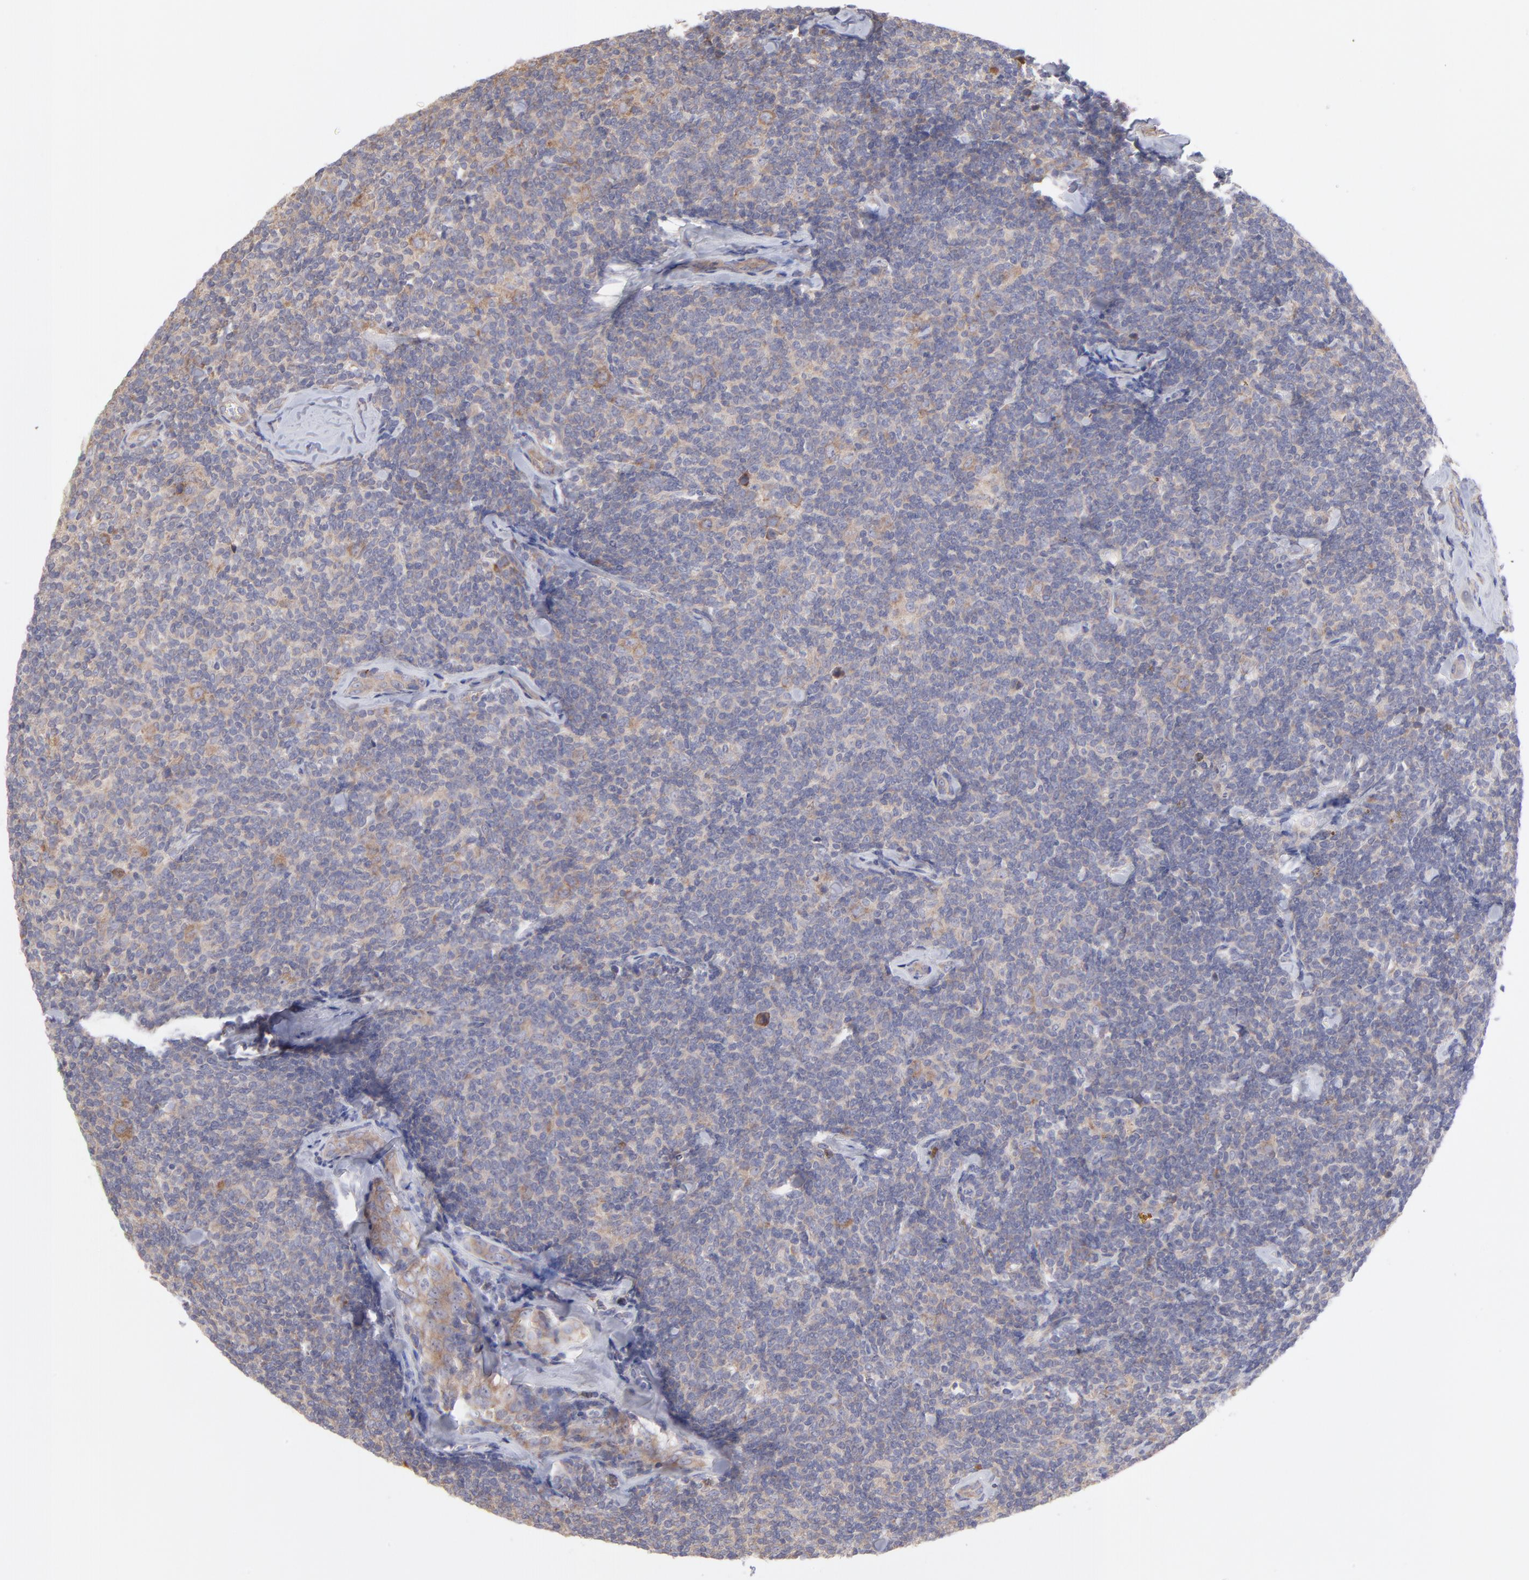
{"staining": {"intensity": "weak", "quantity": "<25%", "location": "cytoplasmic/membranous"}, "tissue": "lymphoma", "cell_type": "Tumor cells", "image_type": "cancer", "snomed": [{"axis": "morphology", "description": "Malignant lymphoma, non-Hodgkin's type, Low grade"}, {"axis": "topography", "description": "Lymph node"}], "caption": "Protein analysis of malignant lymphoma, non-Hodgkin's type (low-grade) shows no significant positivity in tumor cells.", "gene": "RPLP0", "patient": {"sex": "female", "age": 56}}